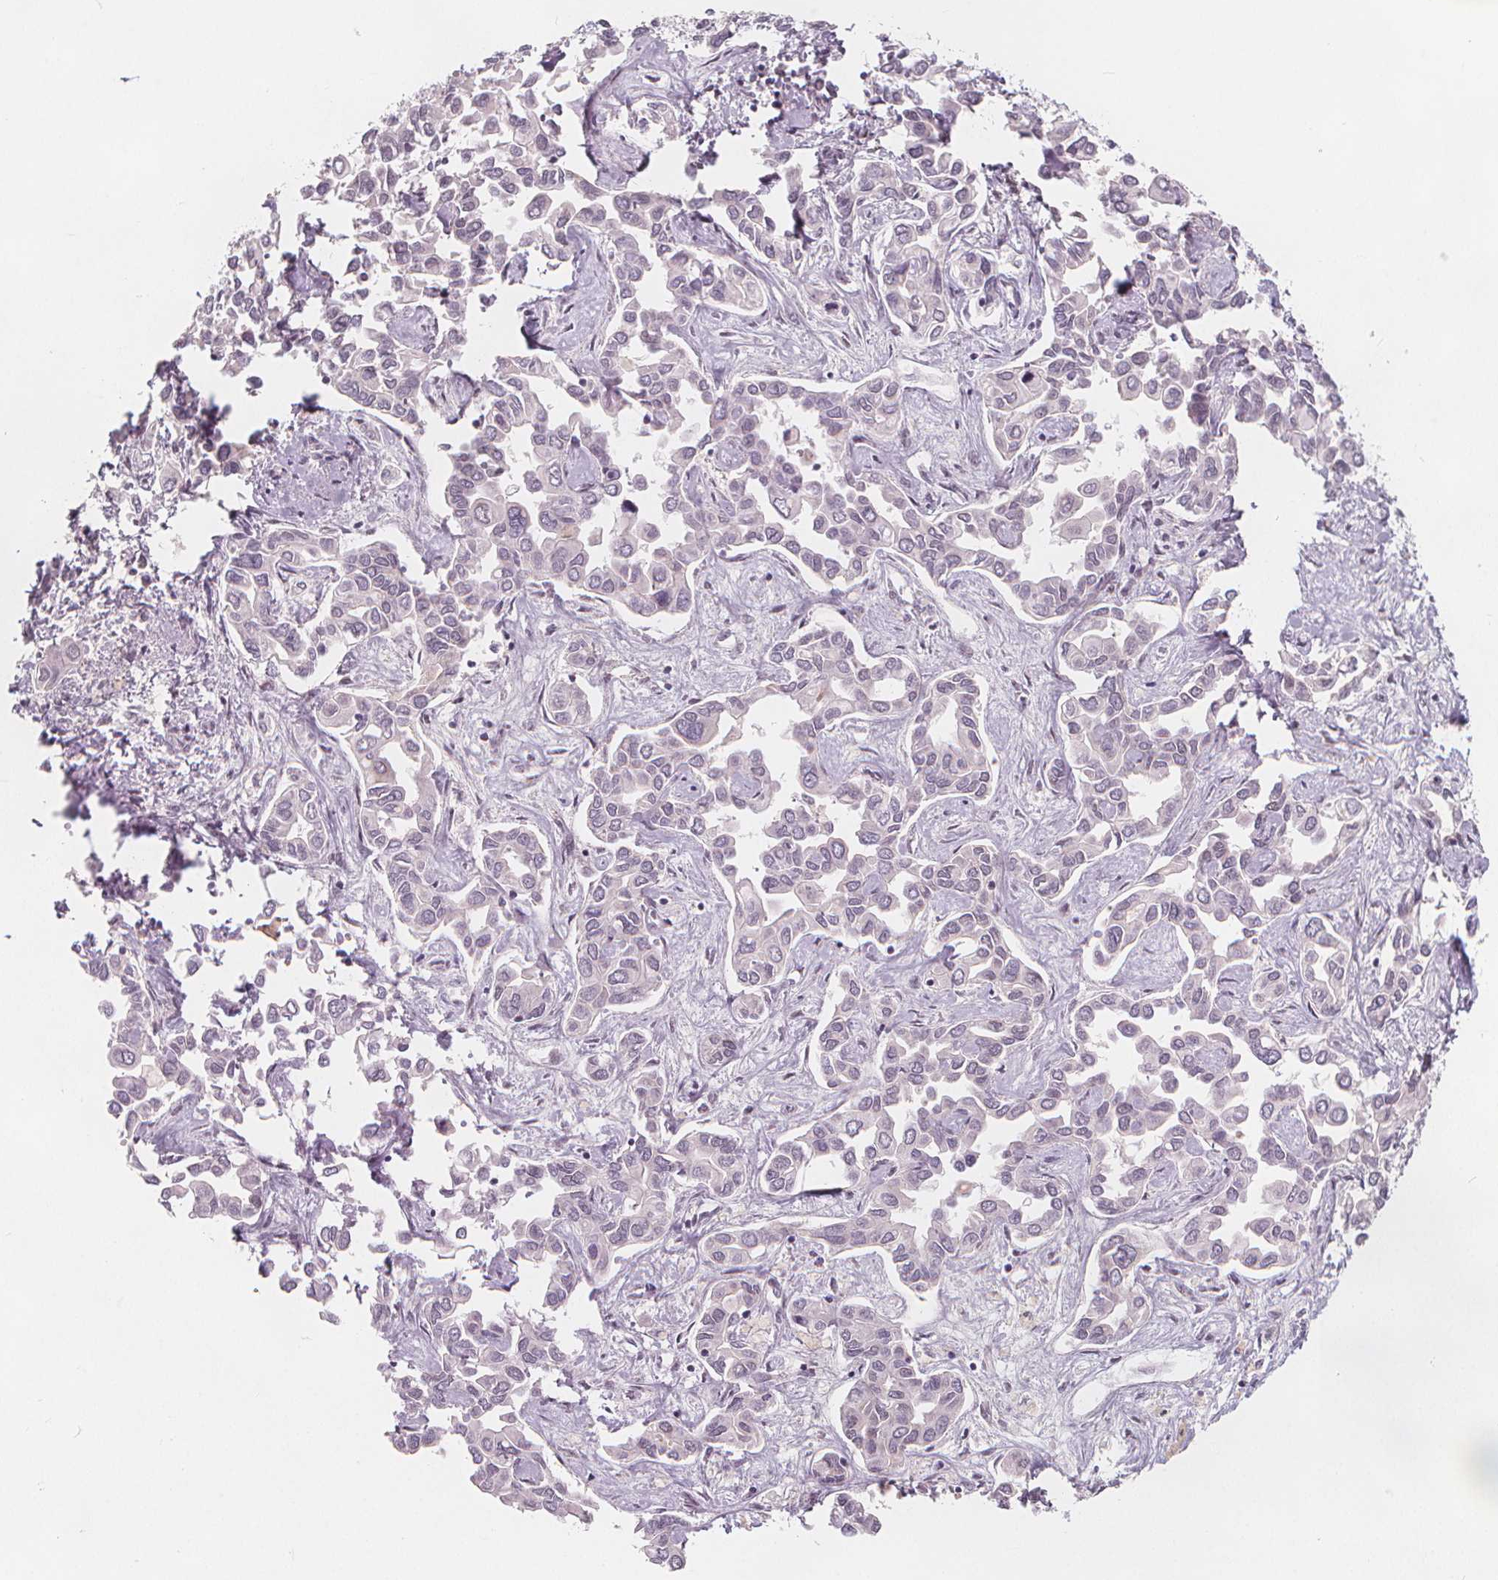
{"staining": {"intensity": "negative", "quantity": "none", "location": "none"}, "tissue": "liver cancer", "cell_type": "Tumor cells", "image_type": "cancer", "snomed": [{"axis": "morphology", "description": "Cholangiocarcinoma"}, {"axis": "topography", "description": "Liver"}], "caption": "This is a image of immunohistochemistry (IHC) staining of cholangiocarcinoma (liver), which shows no positivity in tumor cells.", "gene": "DRC3", "patient": {"sex": "female", "age": 64}}